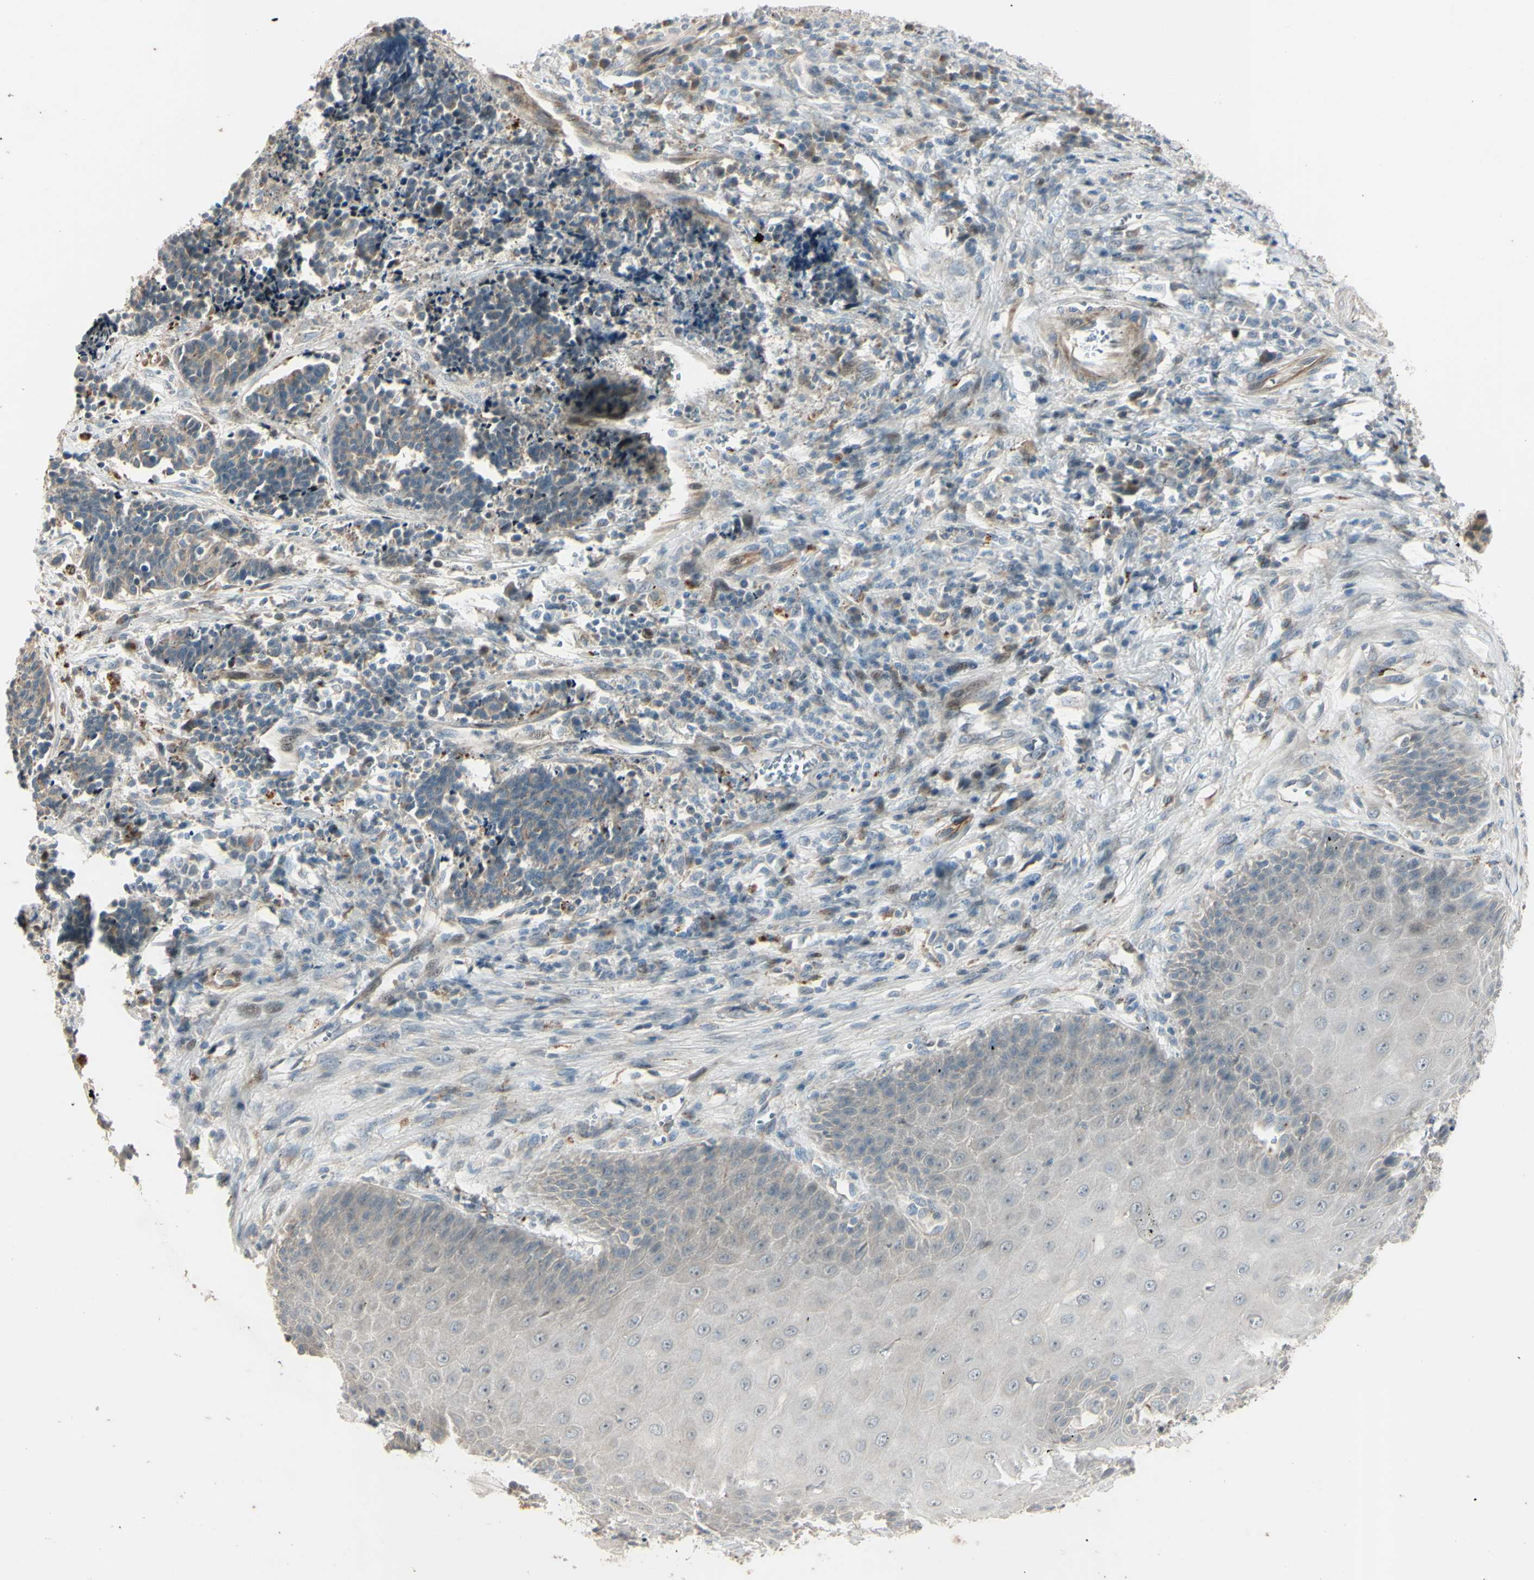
{"staining": {"intensity": "weak", "quantity": "25%-75%", "location": "cytoplasmic/membranous"}, "tissue": "cervical cancer", "cell_type": "Tumor cells", "image_type": "cancer", "snomed": [{"axis": "morphology", "description": "Squamous cell carcinoma, NOS"}, {"axis": "topography", "description": "Cervix"}], "caption": "A brown stain shows weak cytoplasmic/membranous positivity of a protein in human squamous cell carcinoma (cervical) tumor cells. (IHC, brightfield microscopy, high magnification).", "gene": "NDFIP1", "patient": {"sex": "female", "age": 35}}